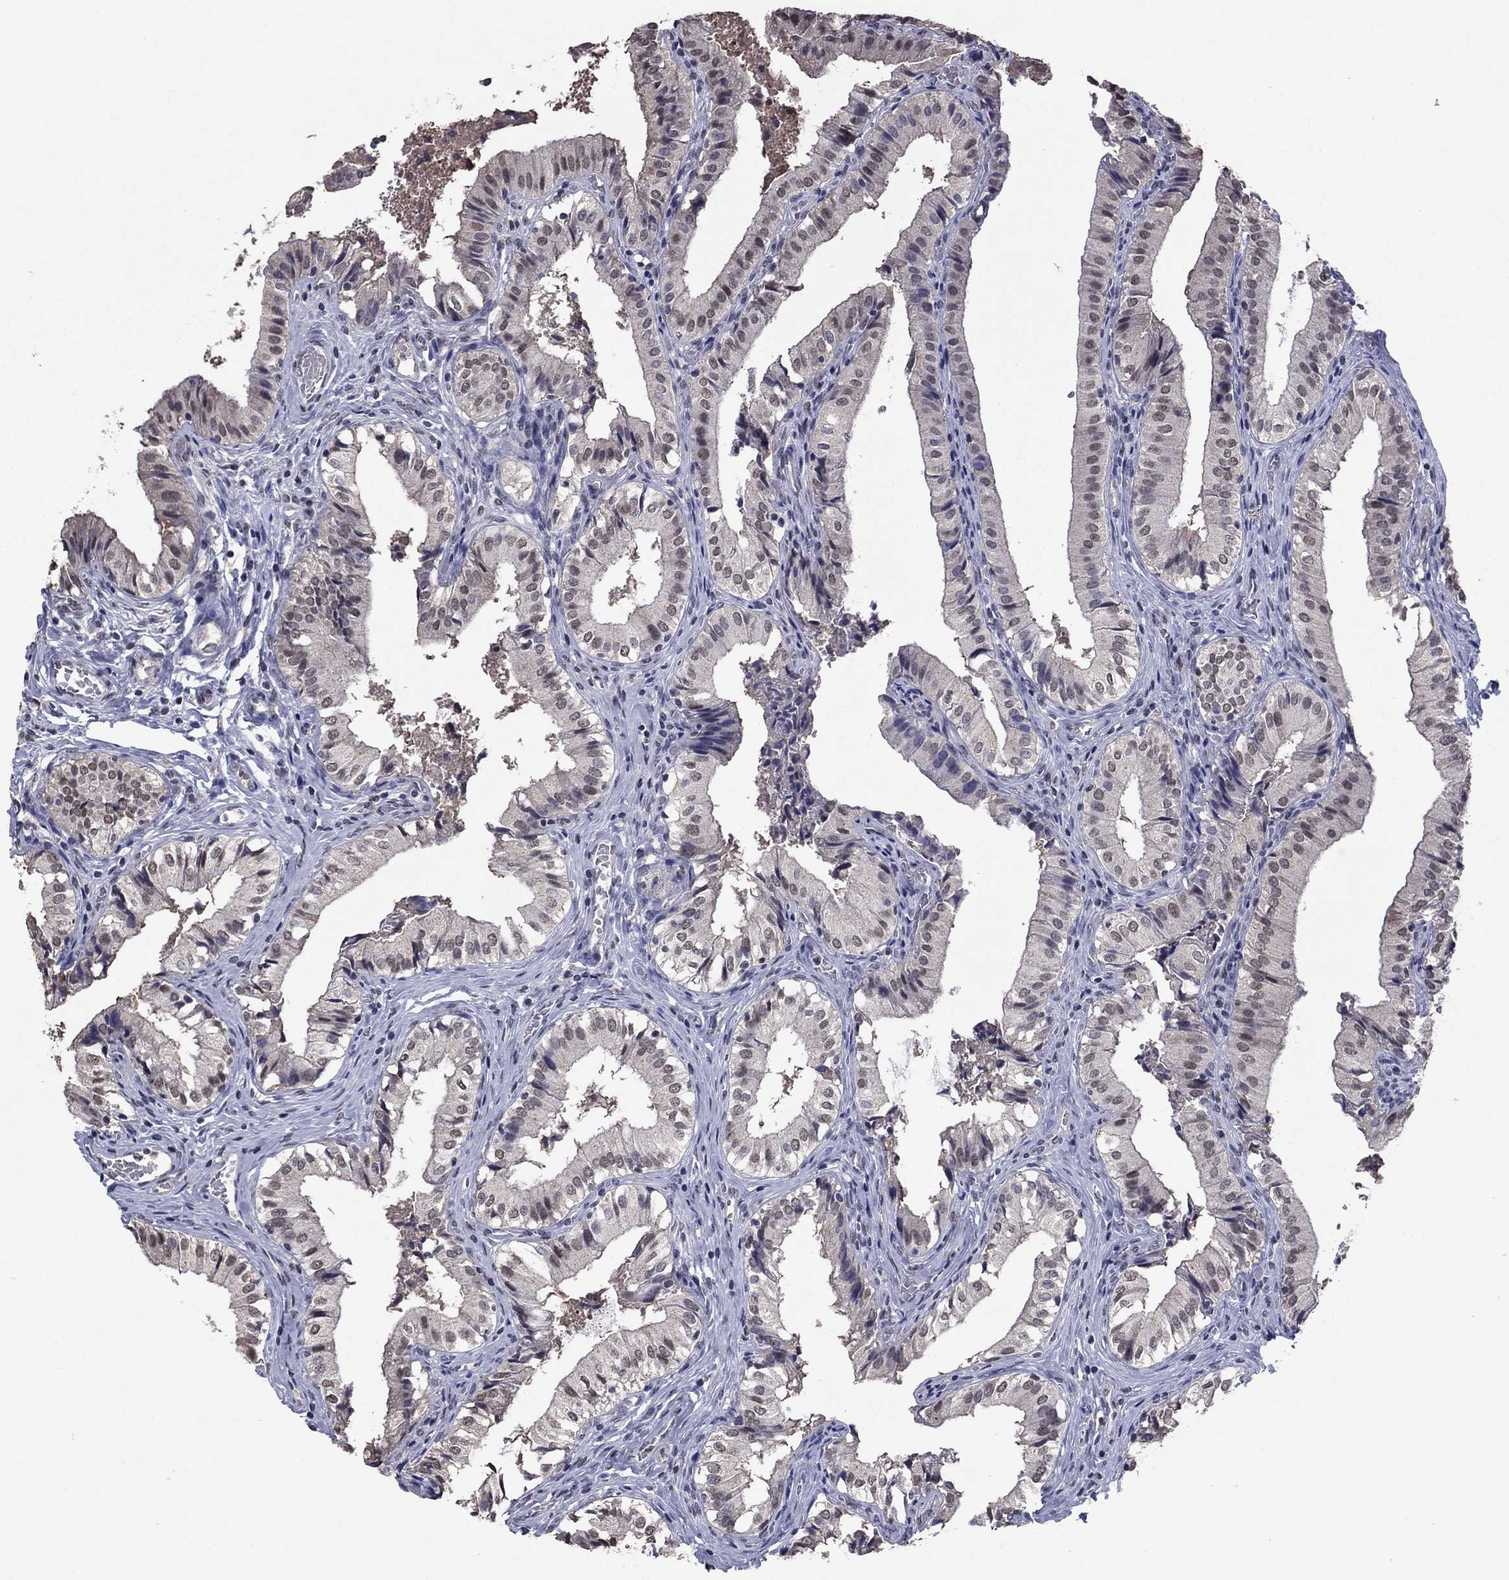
{"staining": {"intensity": "strong", "quantity": "<25%", "location": "nuclear"}, "tissue": "gallbladder", "cell_type": "Glandular cells", "image_type": "normal", "snomed": [{"axis": "morphology", "description": "Normal tissue, NOS"}, {"axis": "topography", "description": "Gallbladder"}], "caption": "Human gallbladder stained with a brown dye shows strong nuclear positive positivity in about <25% of glandular cells.", "gene": "TYMS", "patient": {"sex": "female", "age": 47}}